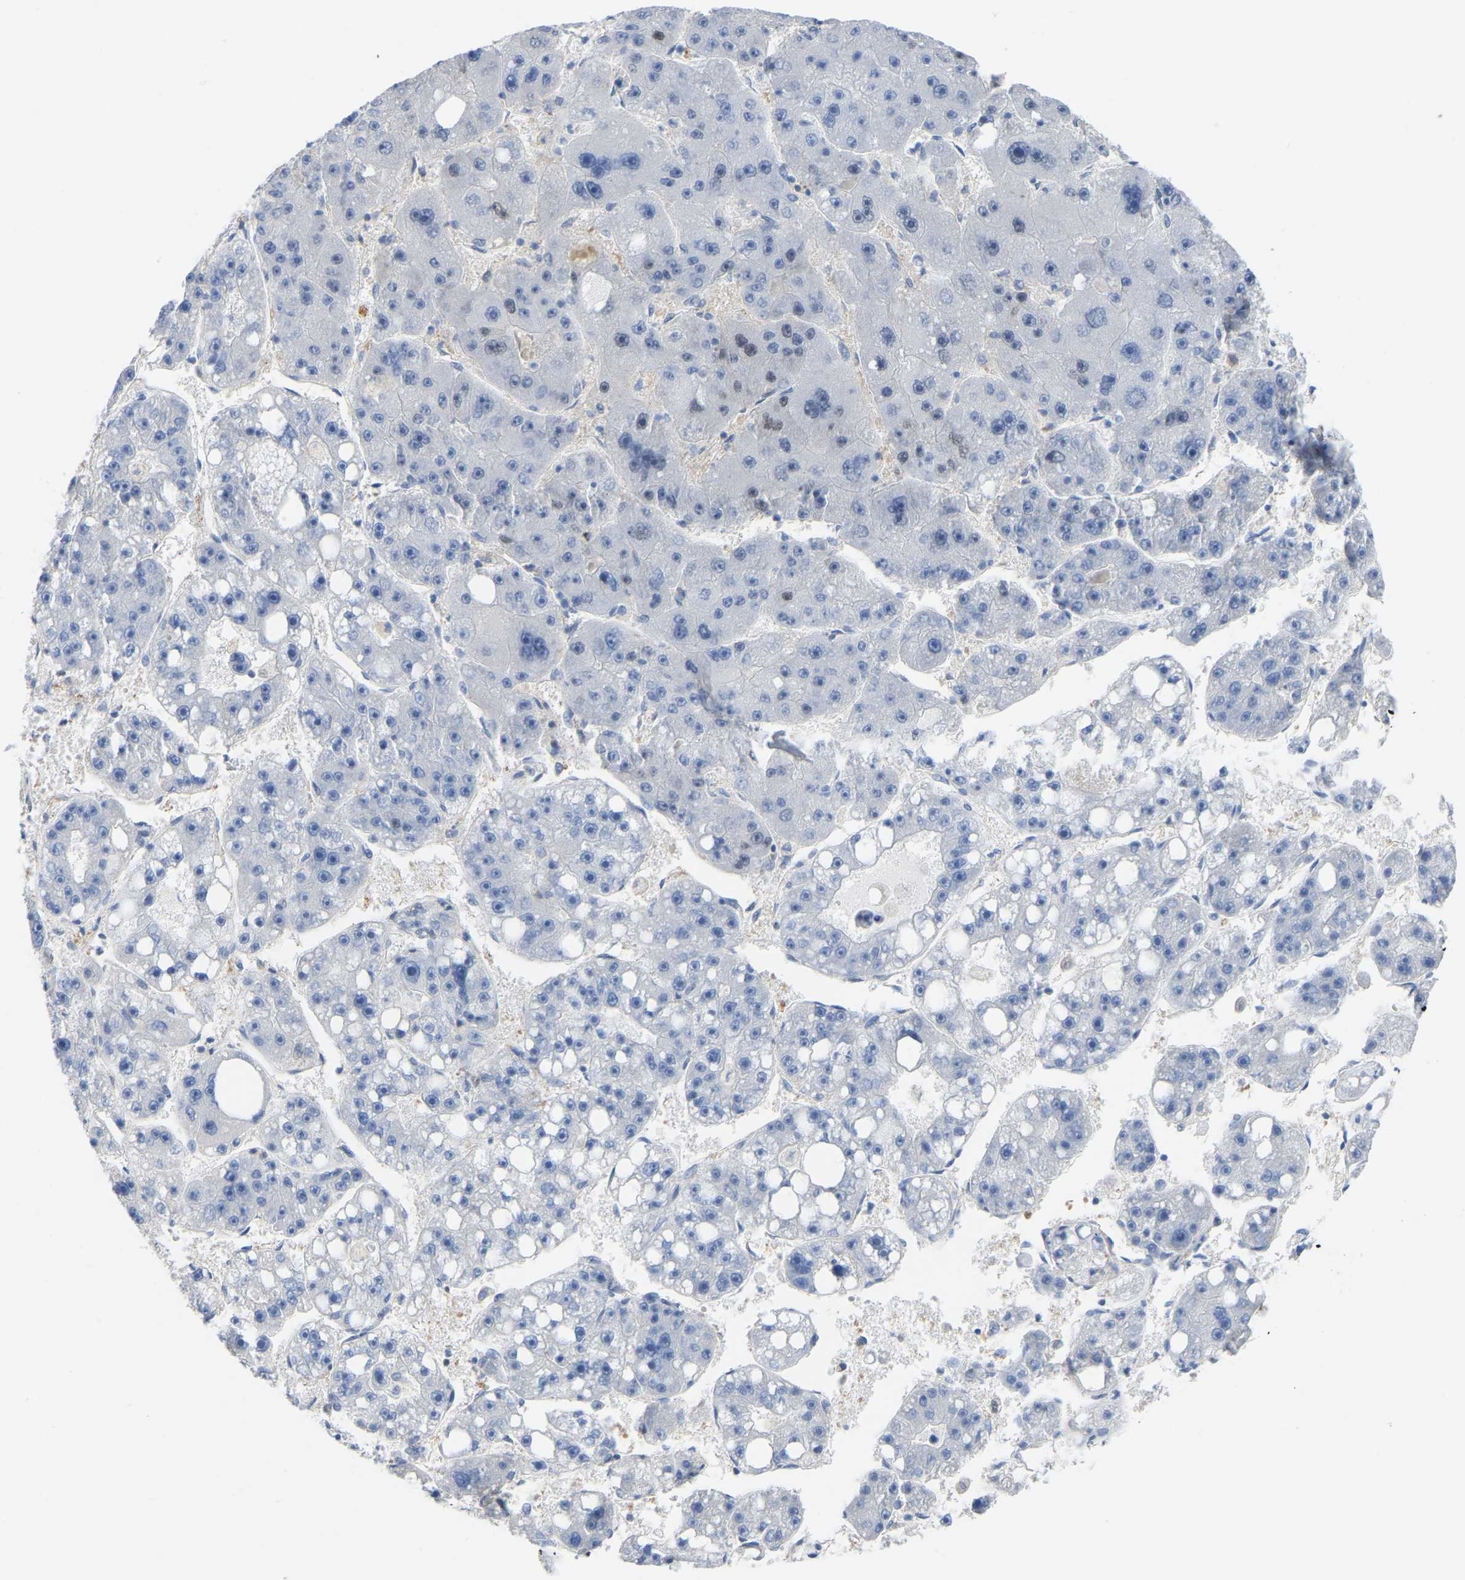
{"staining": {"intensity": "negative", "quantity": "none", "location": "none"}, "tissue": "liver cancer", "cell_type": "Tumor cells", "image_type": "cancer", "snomed": [{"axis": "morphology", "description": "Carcinoma, Hepatocellular, NOS"}, {"axis": "topography", "description": "Liver"}], "caption": "Immunohistochemistry (IHC) photomicrograph of liver cancer stained for a protein (brown), which reveals no positivity in tumor cells.", "gene": "KLRG2", "patient": {"sex": "female", "age": 61}}